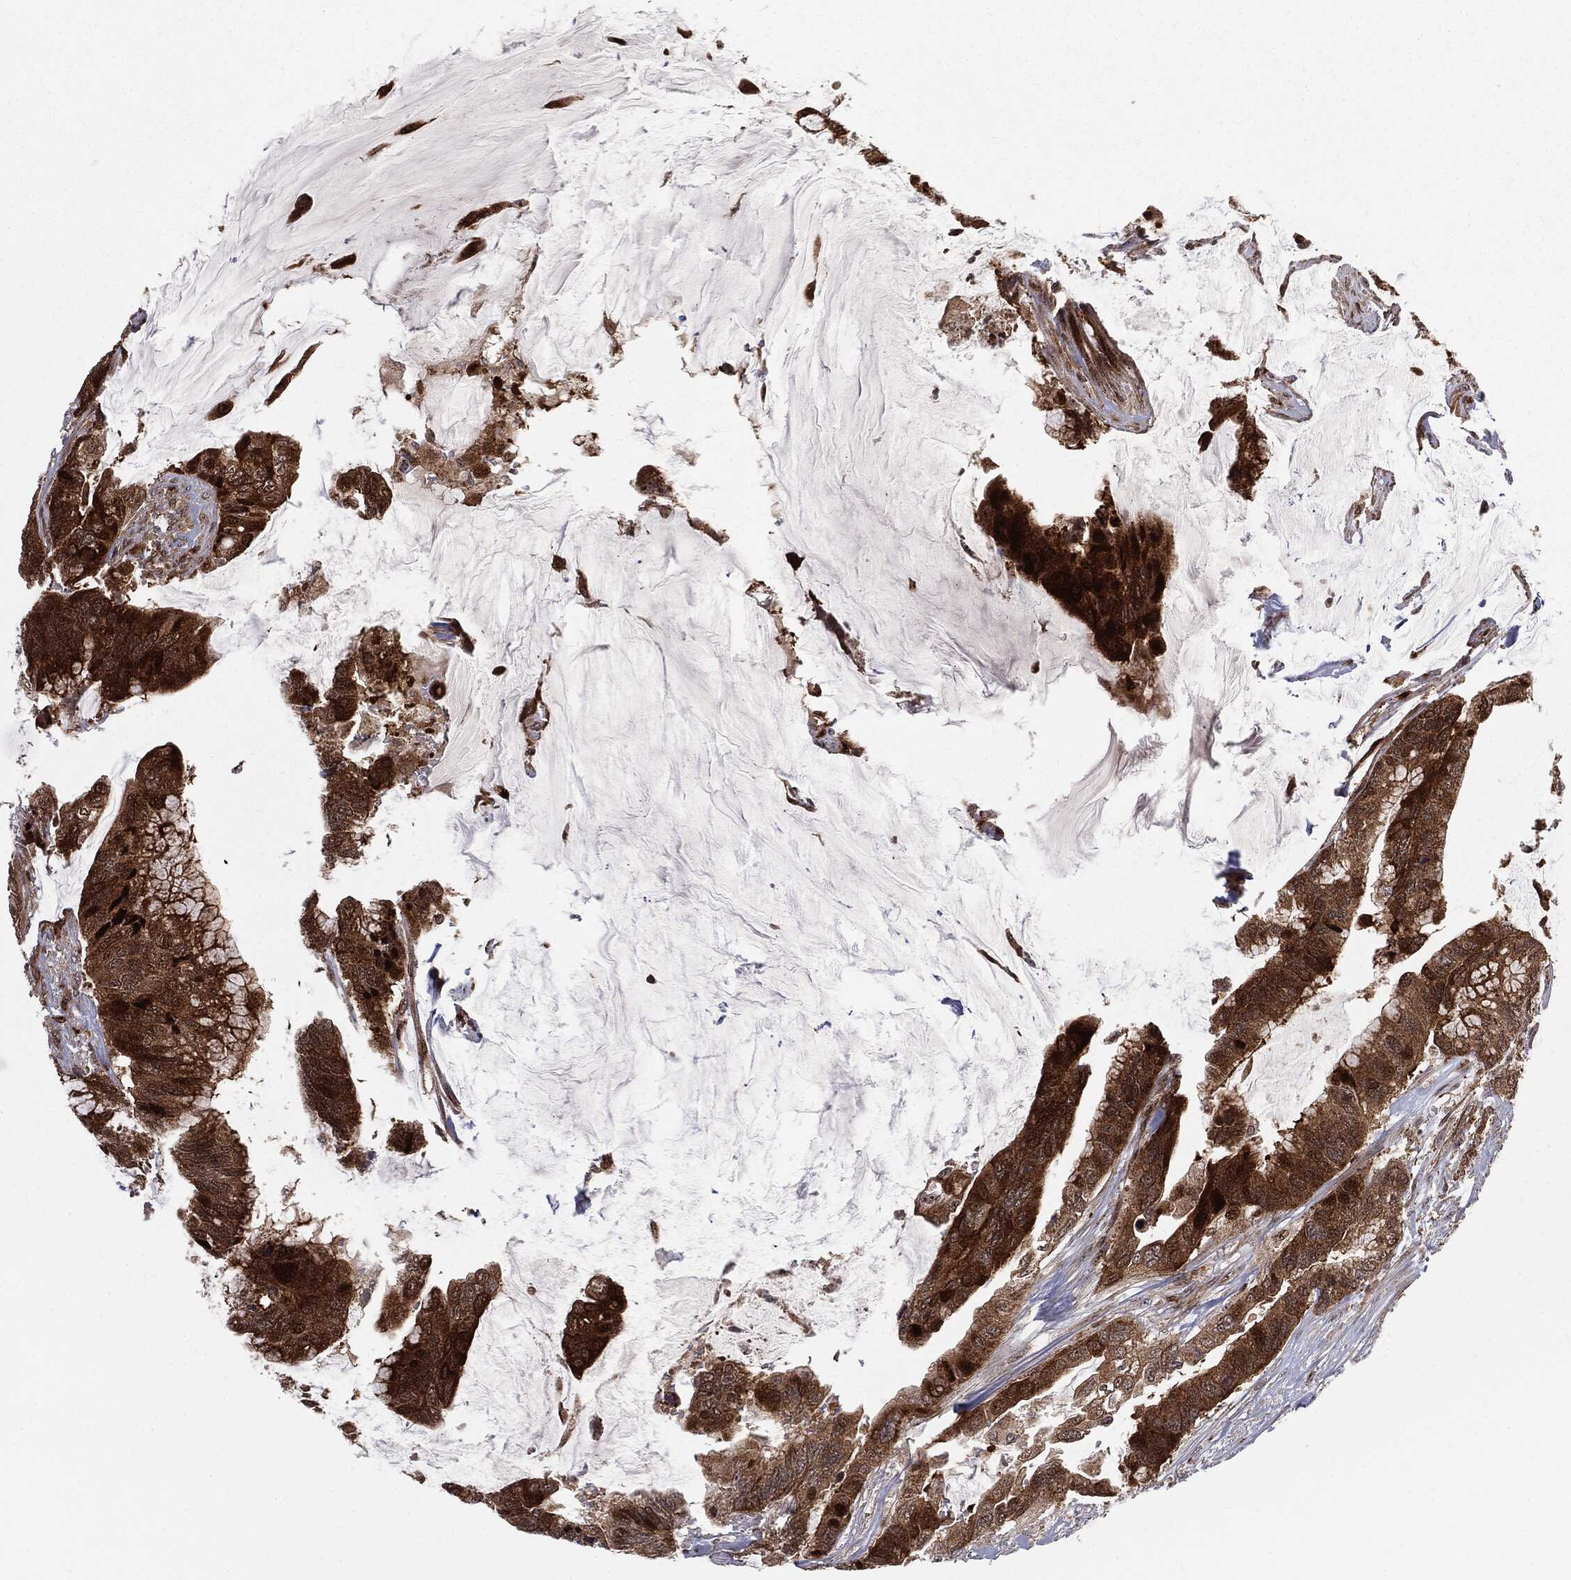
{"staining": {"intensity": "strong", "quantity": ">75%", "location": "cytoplasmic/membranous"}, "tissue": "colorectal cancer", "cell_type": "Tumor cells", "image_type": "cancer", "snomed": [{"axis": "morphology", "description": "Adenocarcinoma, NOS"}, {"axis": "topography", "description": "Rectum"}], "caption": "Colorectal cancer (adenocarcinoma) was stained to show a protein in brown. There is high levels of strong cytoplasmic/membranous expression in about >75% of tumor cells.", "gene": "PTEN", "patient": {"sex": "female", "age": 59}}